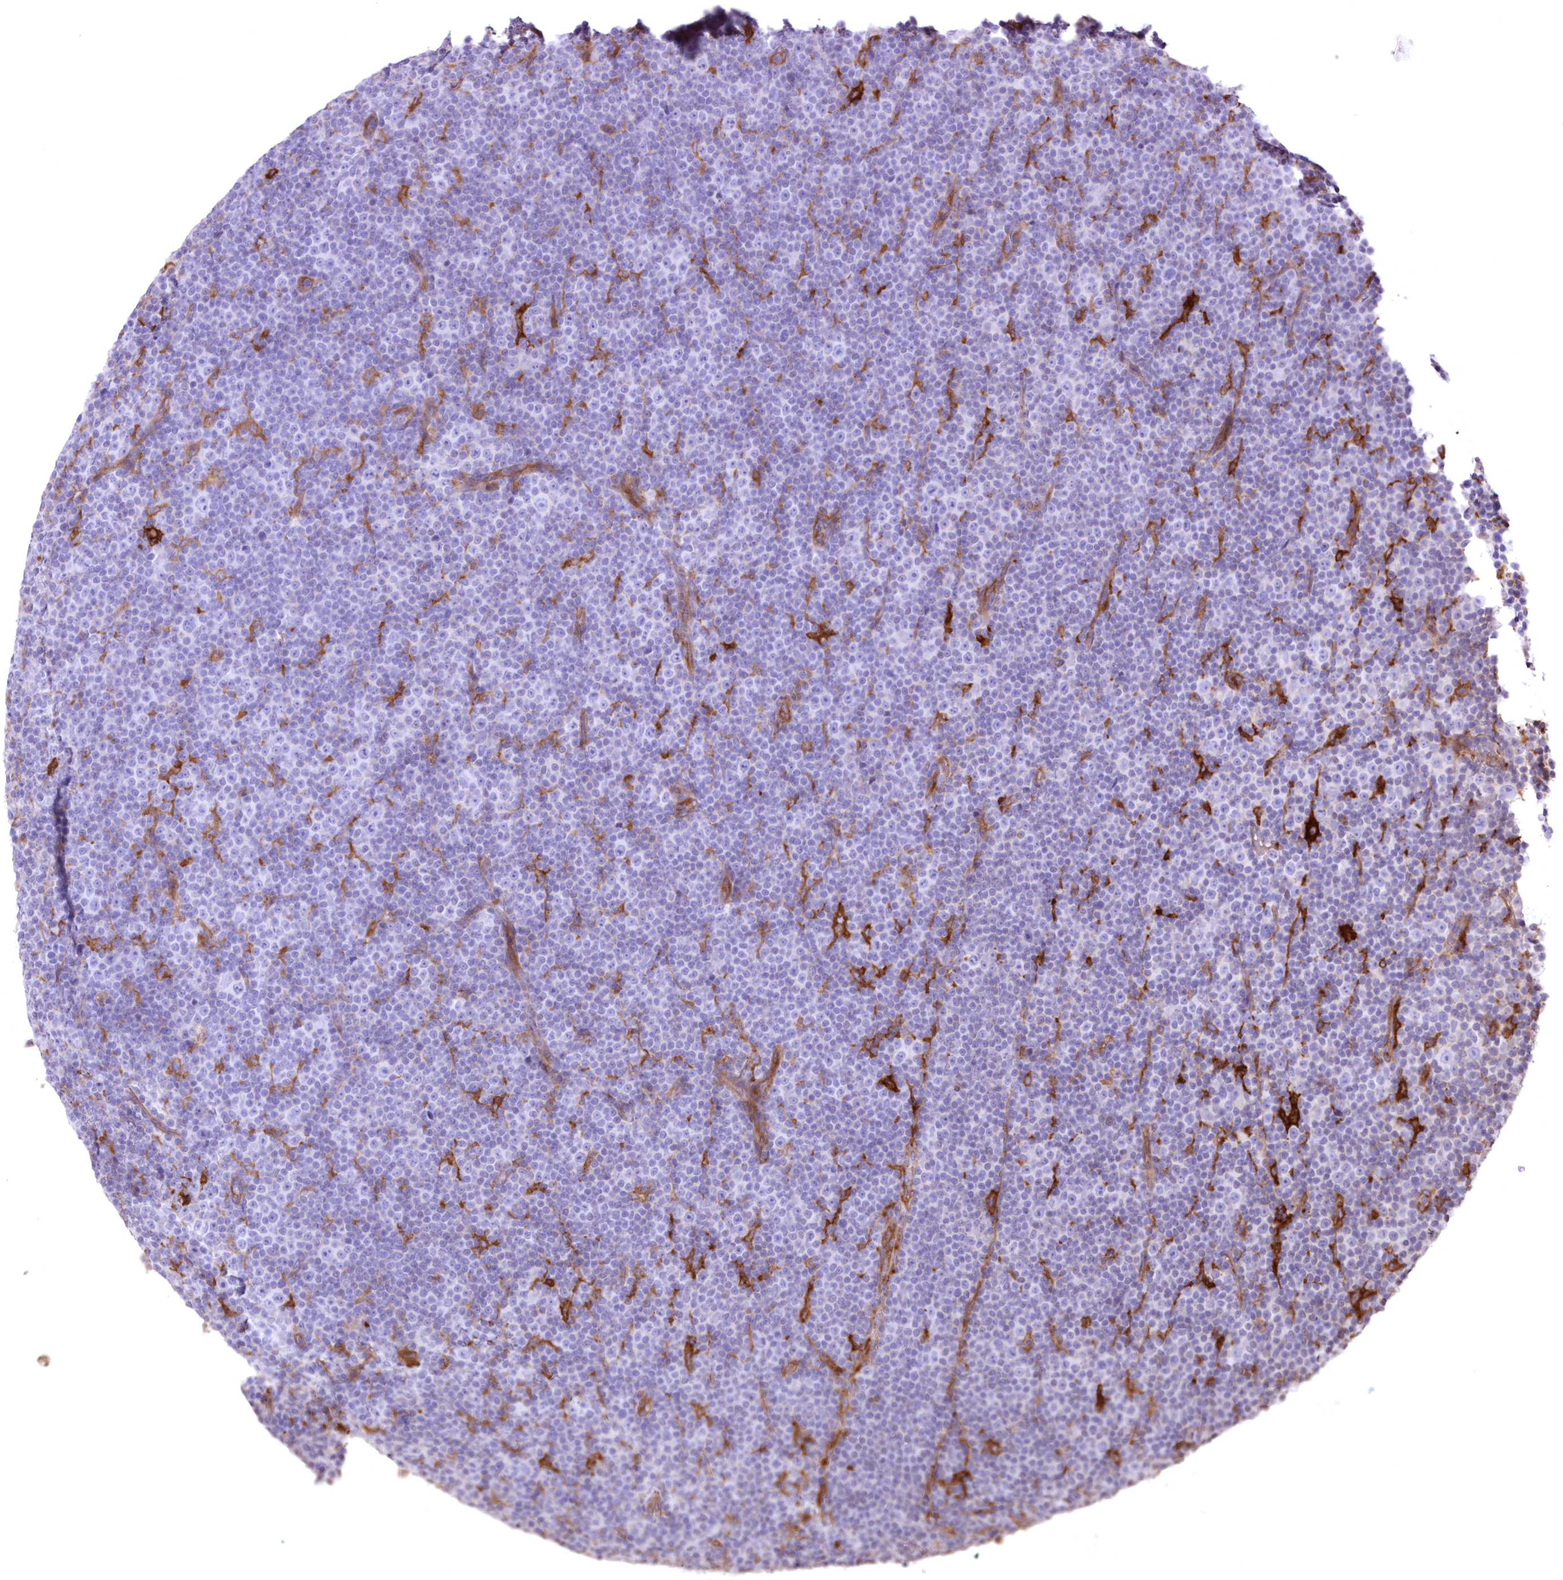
{"staining": {"intensity": "negative", "quantity": "none", "location": "none"}, "tissue": "lymphoma", "cell_type": "Tumor cells", "image_type": "cancer", "snomed": [{"axis": "morphology", "description": "Malignant lymphoma, non-Hodgkin's type, Low grade"}, {"axis": "topography", "description": "Lymph node"}], "caption": "High magnification brightfield microscopy of lymphoma stained with DAB (brown) and counterstained with hematoxylin (blue): tumor cells show no significant positivity.", "gene": "FCHO2", "patient": {"sex": "female", "age": 67}}